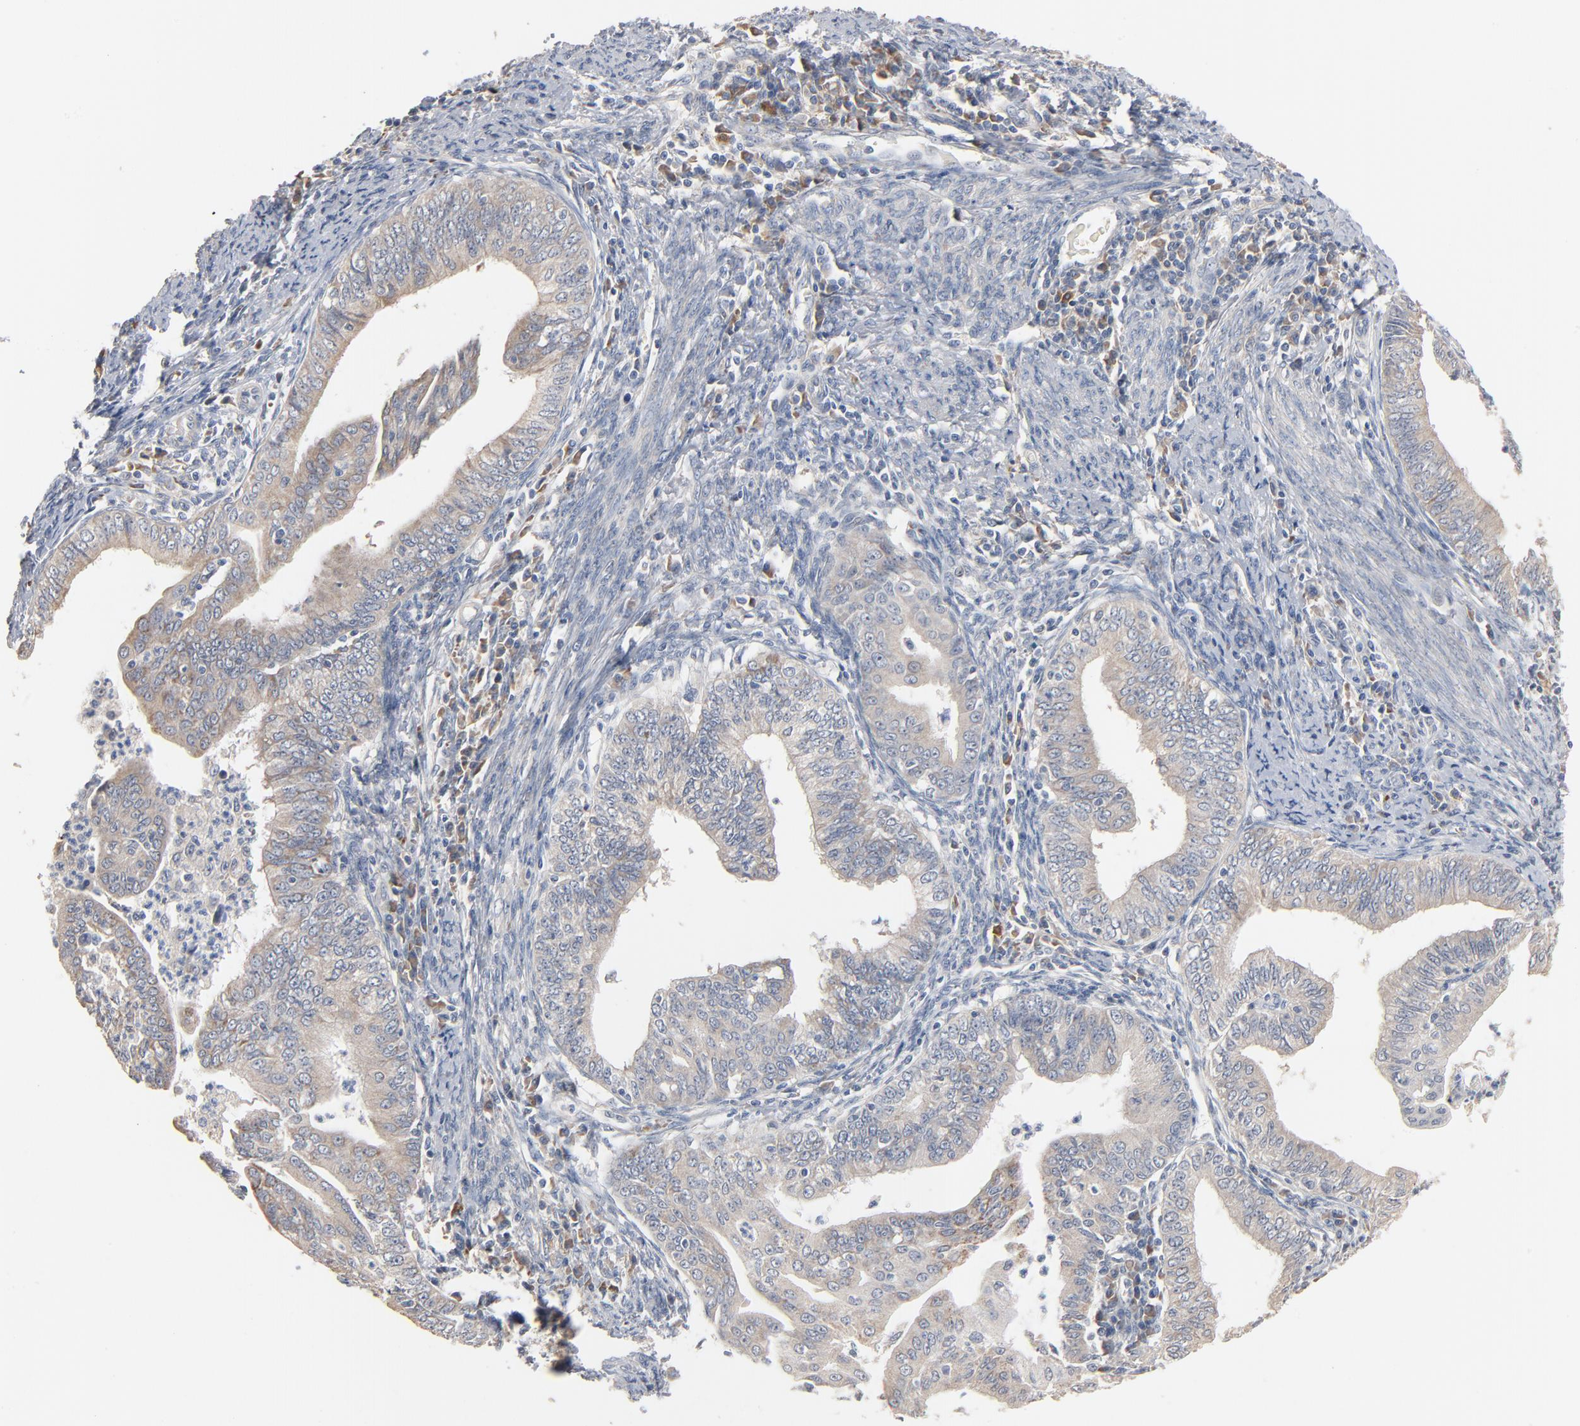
{"staining": {"intensity": "negative", "quantity": "none", "location": "none"}, "tissue": "endometrial cancer", "cell_type": "Tumor cells", "image_type": "cancer", "snomed": [{"axis": "morphology", "description": "Adenocarcinoma, NOS"}, {"axis": "topography", "description": "Endometrium"}], "caption": "Immunohistochemical staining of human endometrial cancer exhibits no significant staining in tumor cells.", "gene": "ZDHHC8", "patient": {"sex": "female", "age": 66}}